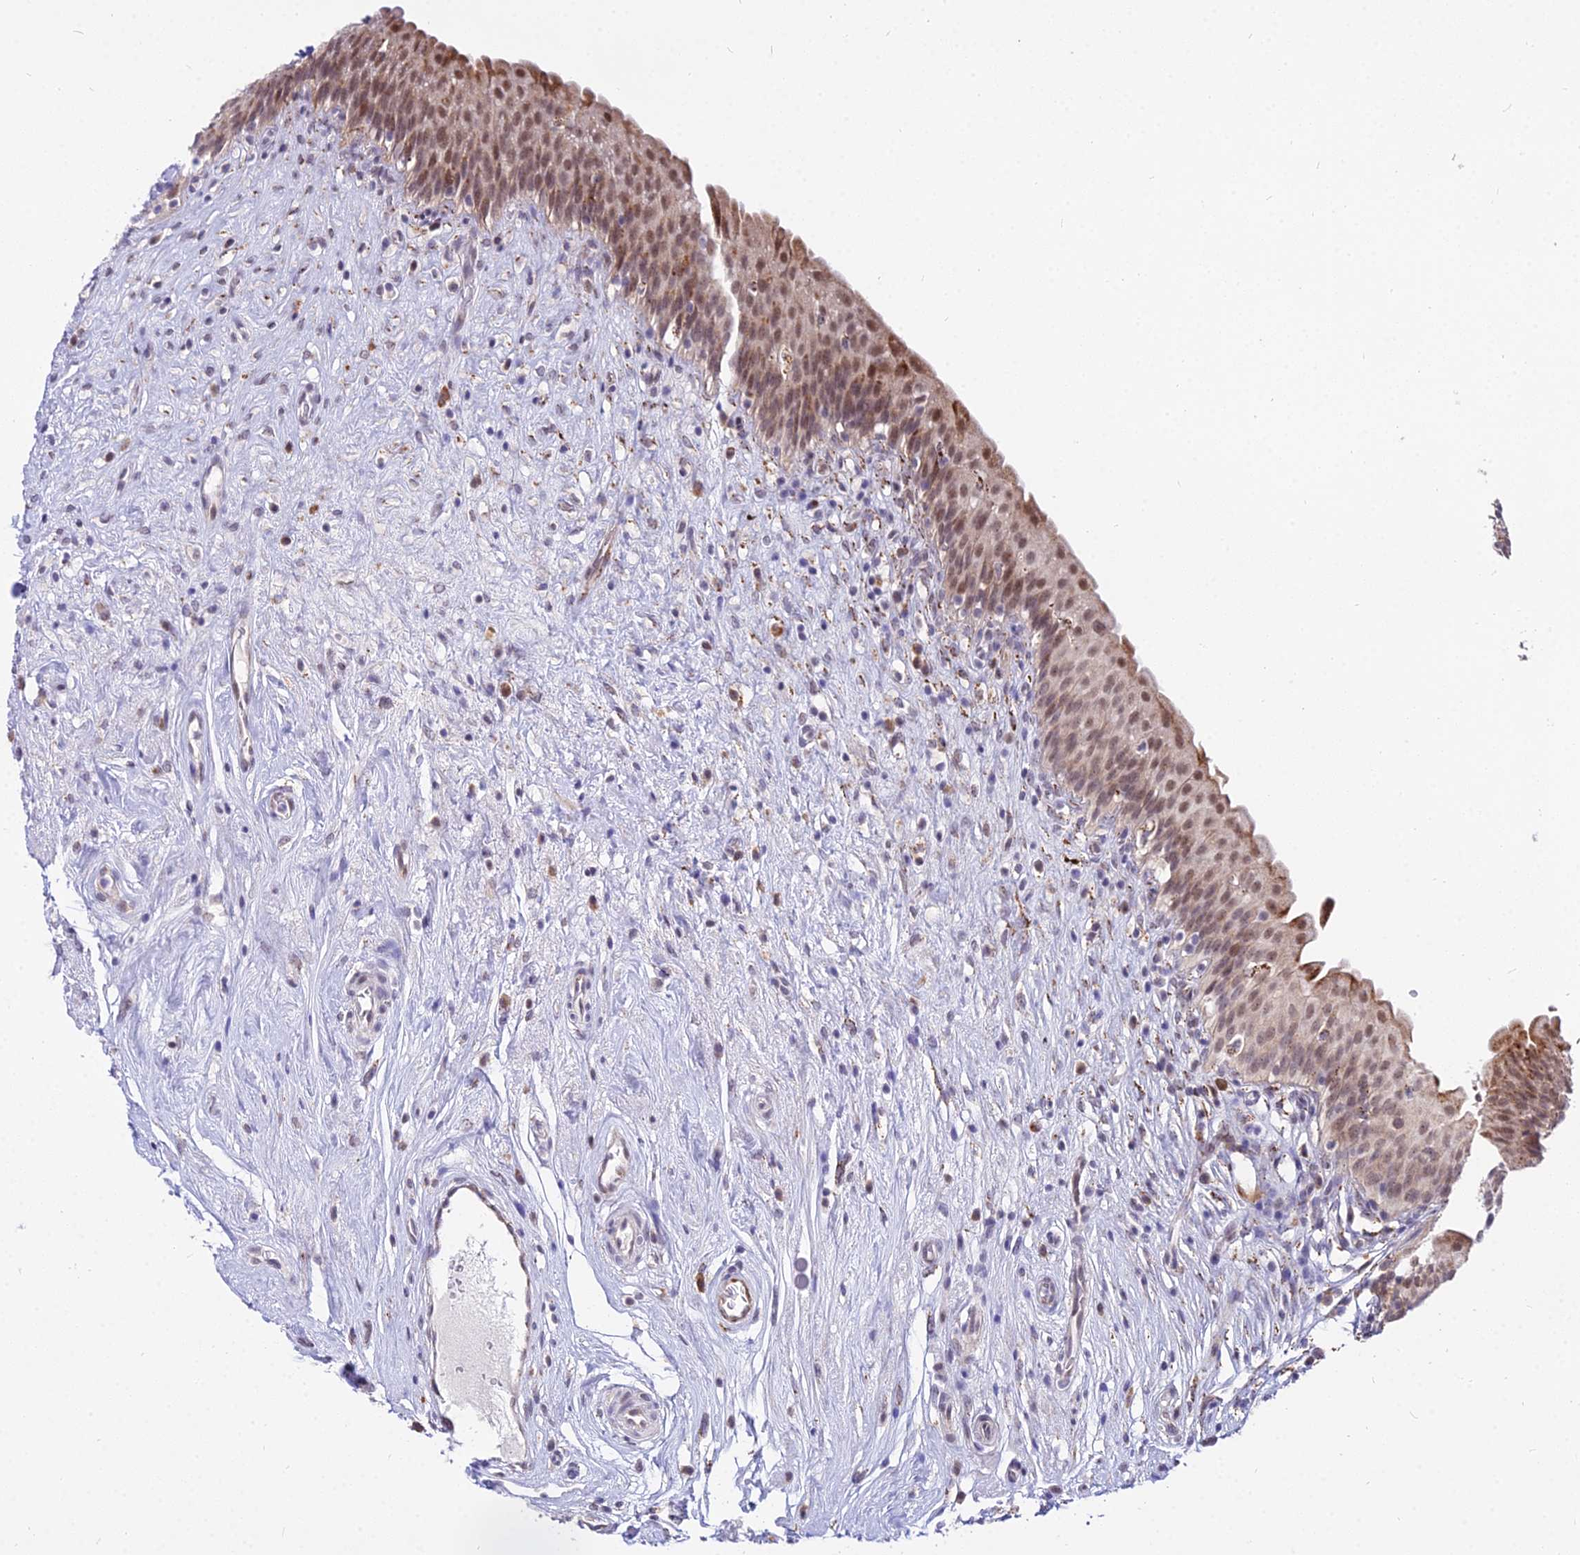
{"staining": {"intensity": "moderate", "quantity": ">75%", "location": "nuclear"}, "tissue": "urinary bladder", "cell_type": "Urothelial cells", "image_type": "normal", "snomed": [{"axis": "morphology", "description": "Normal tissue, NOS"}, {"axis": "topography", "description": "Urinary bladder"}], "caption": "Normal urinary bladder reveals moderate nuclear expression in approximately >75% of urothelial cells, visualized by immunohistochemistry.", "gene": "C6orf163", "patient": {"sex": "male", "age": 83}}